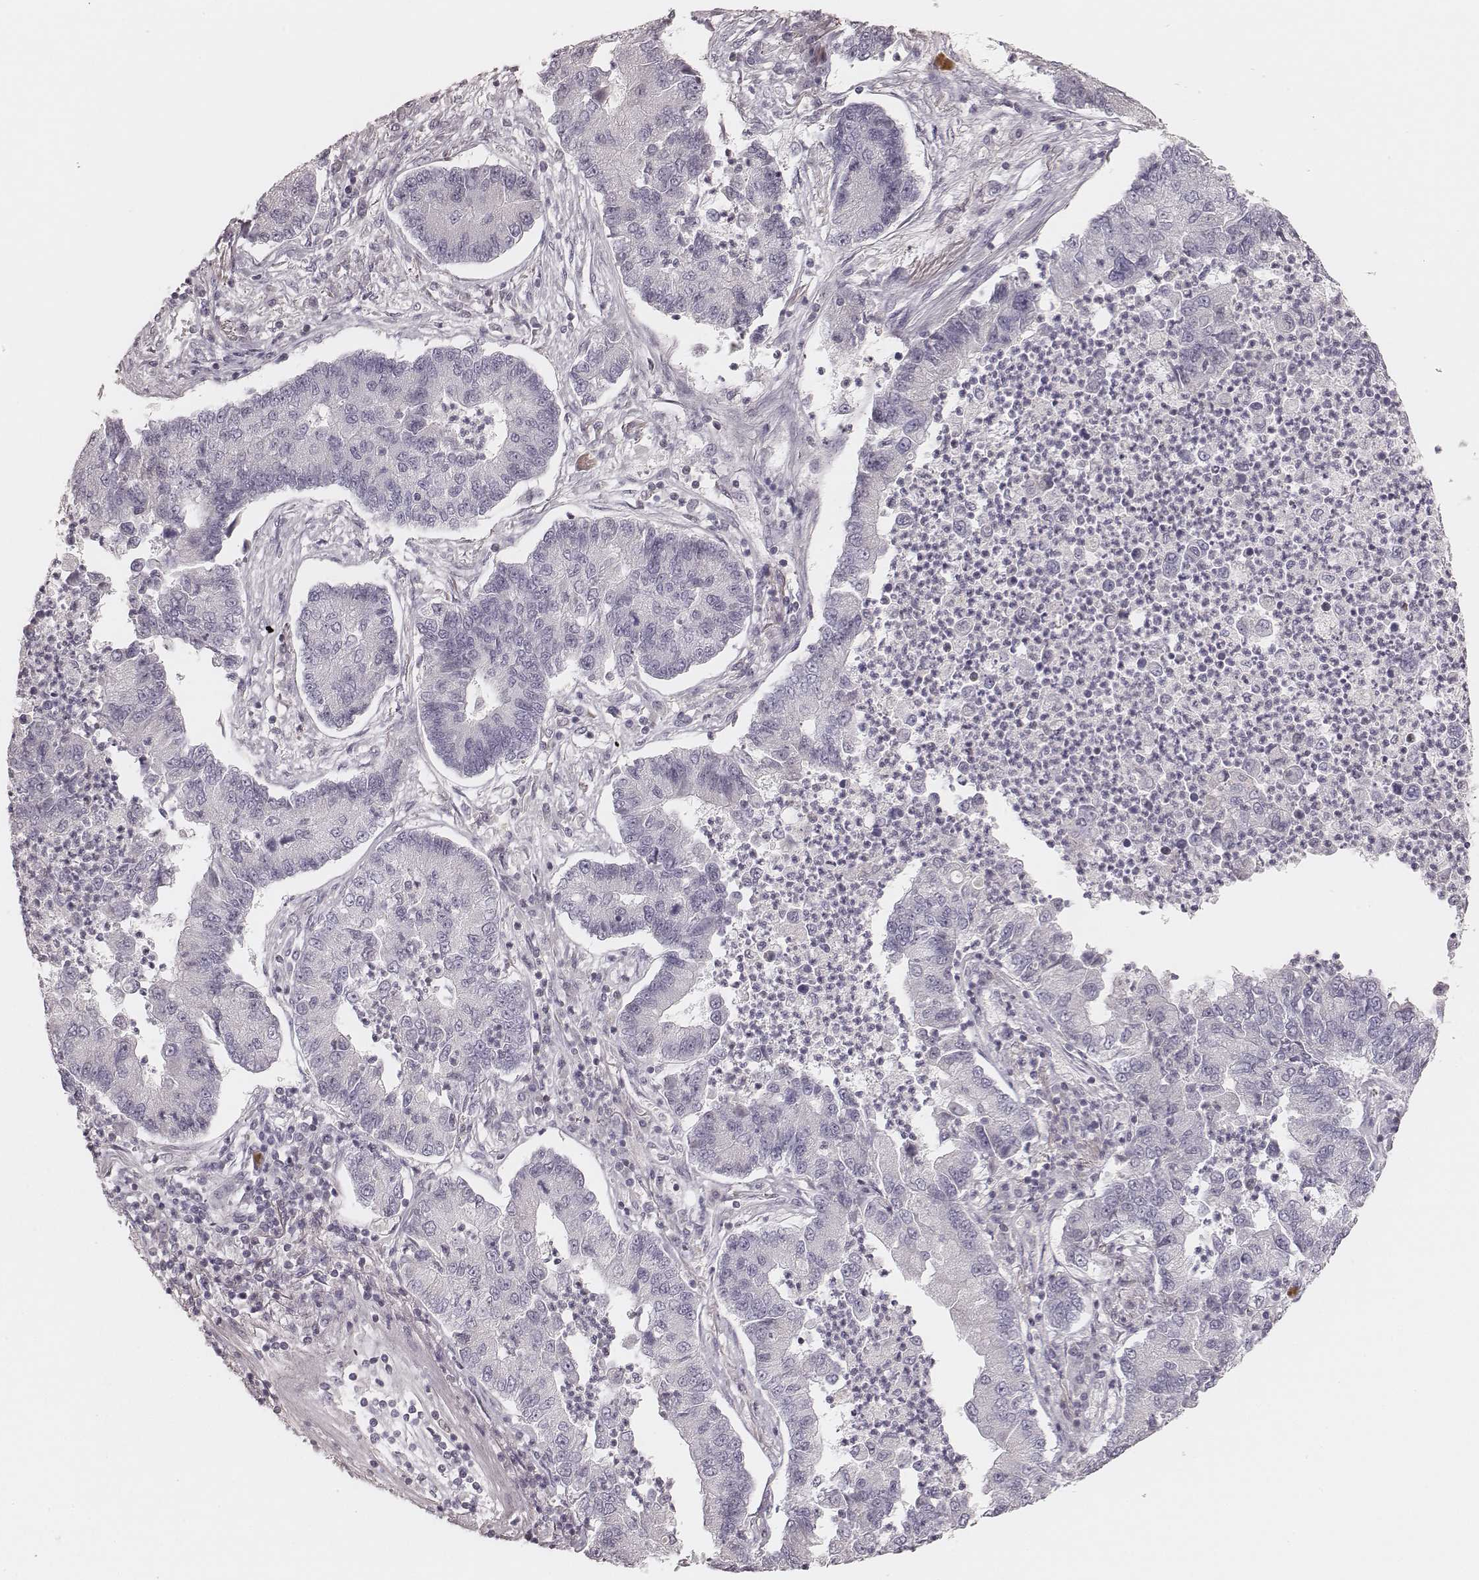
{"staining": {"intensity": "negative", "quantity": "none", "location": "none"}, "tissue": "lung cancer", "cell_type": "Tumor cells", "image_type": "cancer", "snomed": [{"axis": "morphology", "description": "Adenocarcinoma, NOS"}, {"axis": "topography", "description": "Lung"}], "caption": "A high-resolution photomicrograph shows immunohistochemistry (IHC) staining of lung cancer, which demonstrates no significant expression in tumor cells.", "gene": "MSX1", "patient": {"sex": "female", "age": 57}}